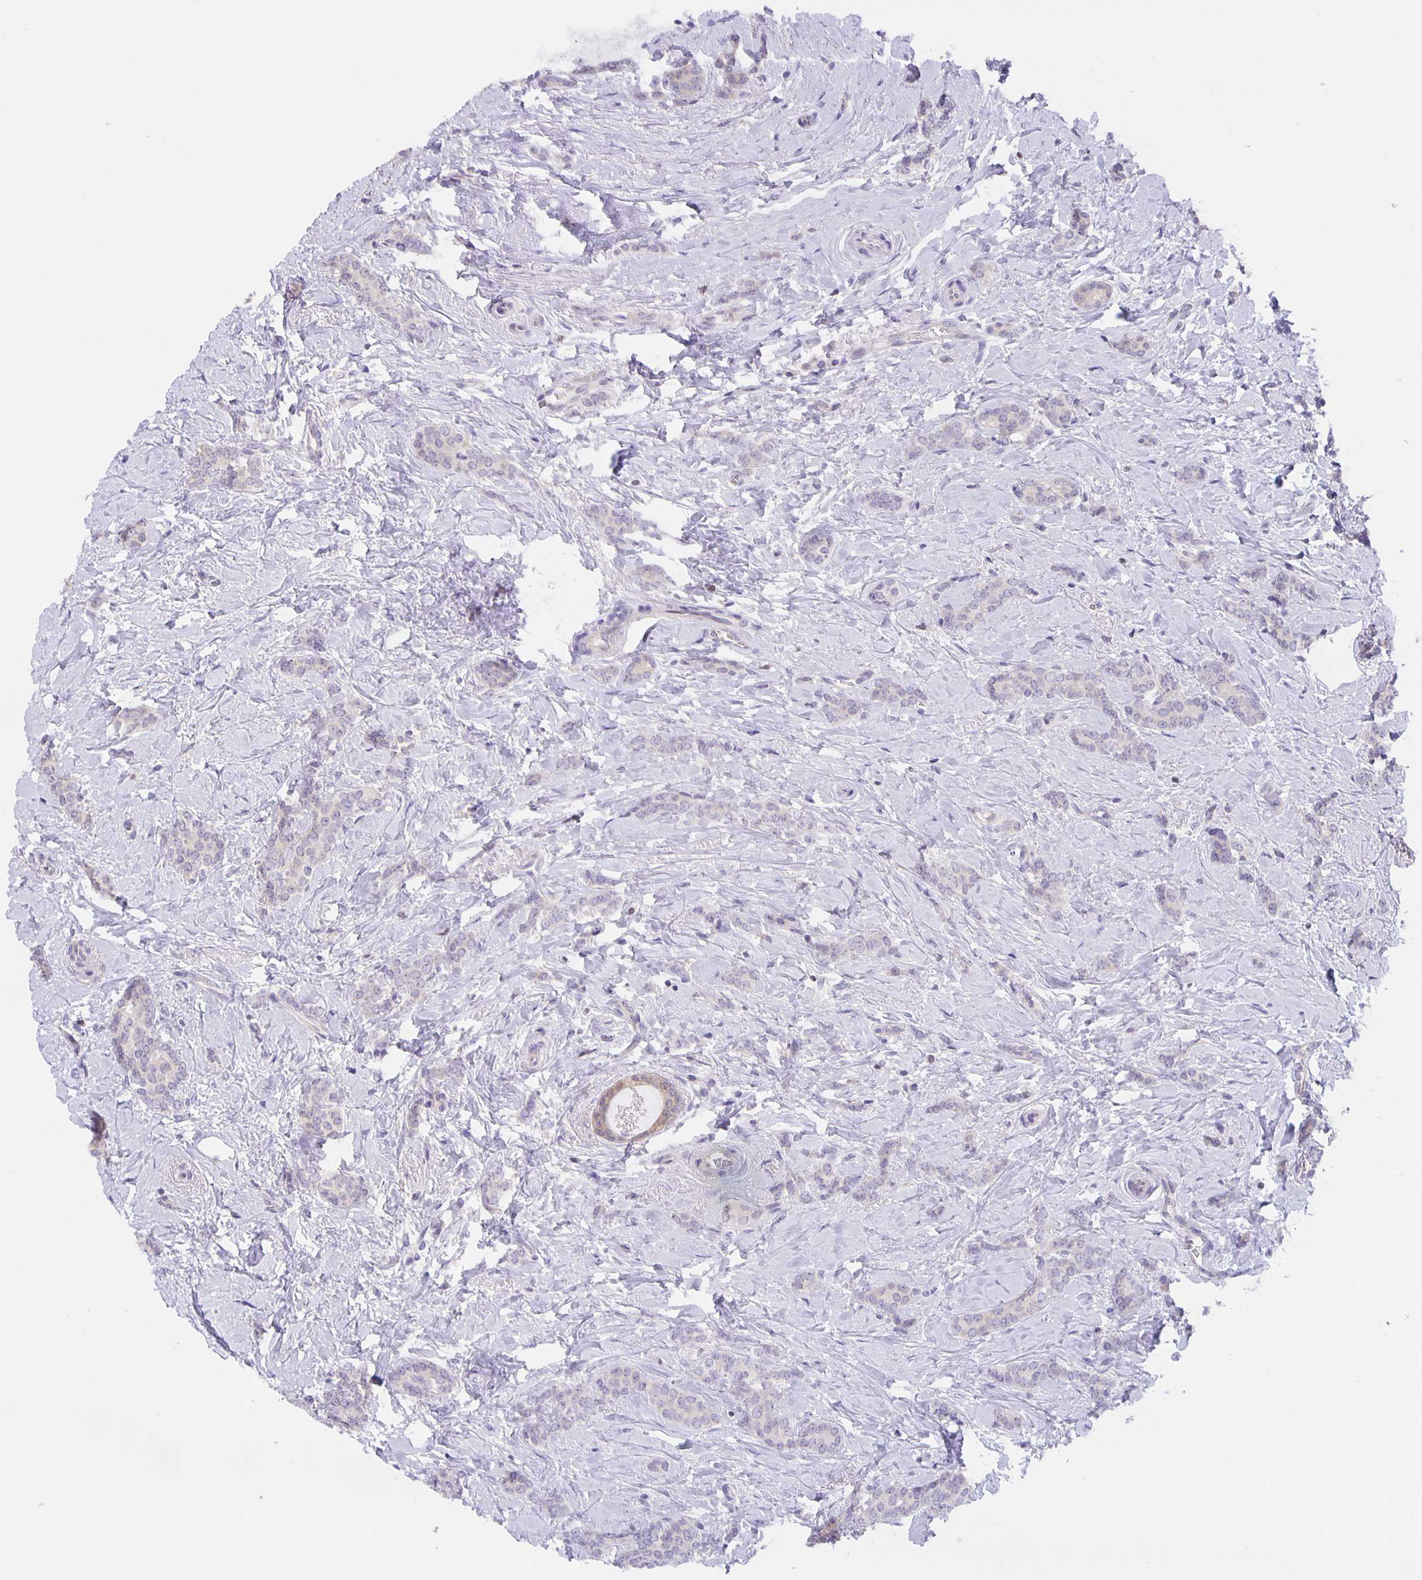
{"staining": {"intensity": "negative", "quantity": "none", "location": "none"}, "tissue": "breast cancer", "cell_type": "Tumor cells", "image_type": "cancer", "snomed": [{"axis": "morphology", "description": "Normal tissue, NOS"}, {"axis": "morphology", "description": "Duct carcinoma"}, {"axis": "topography", "description": "Breast"}], "caption": "DAB immunohistochemical staining of breast intraductal carcinoma reveals no significant staining in tumor cells.", "gene": "MARCHF6", "patient": {"sex": "female", "age": 77}}